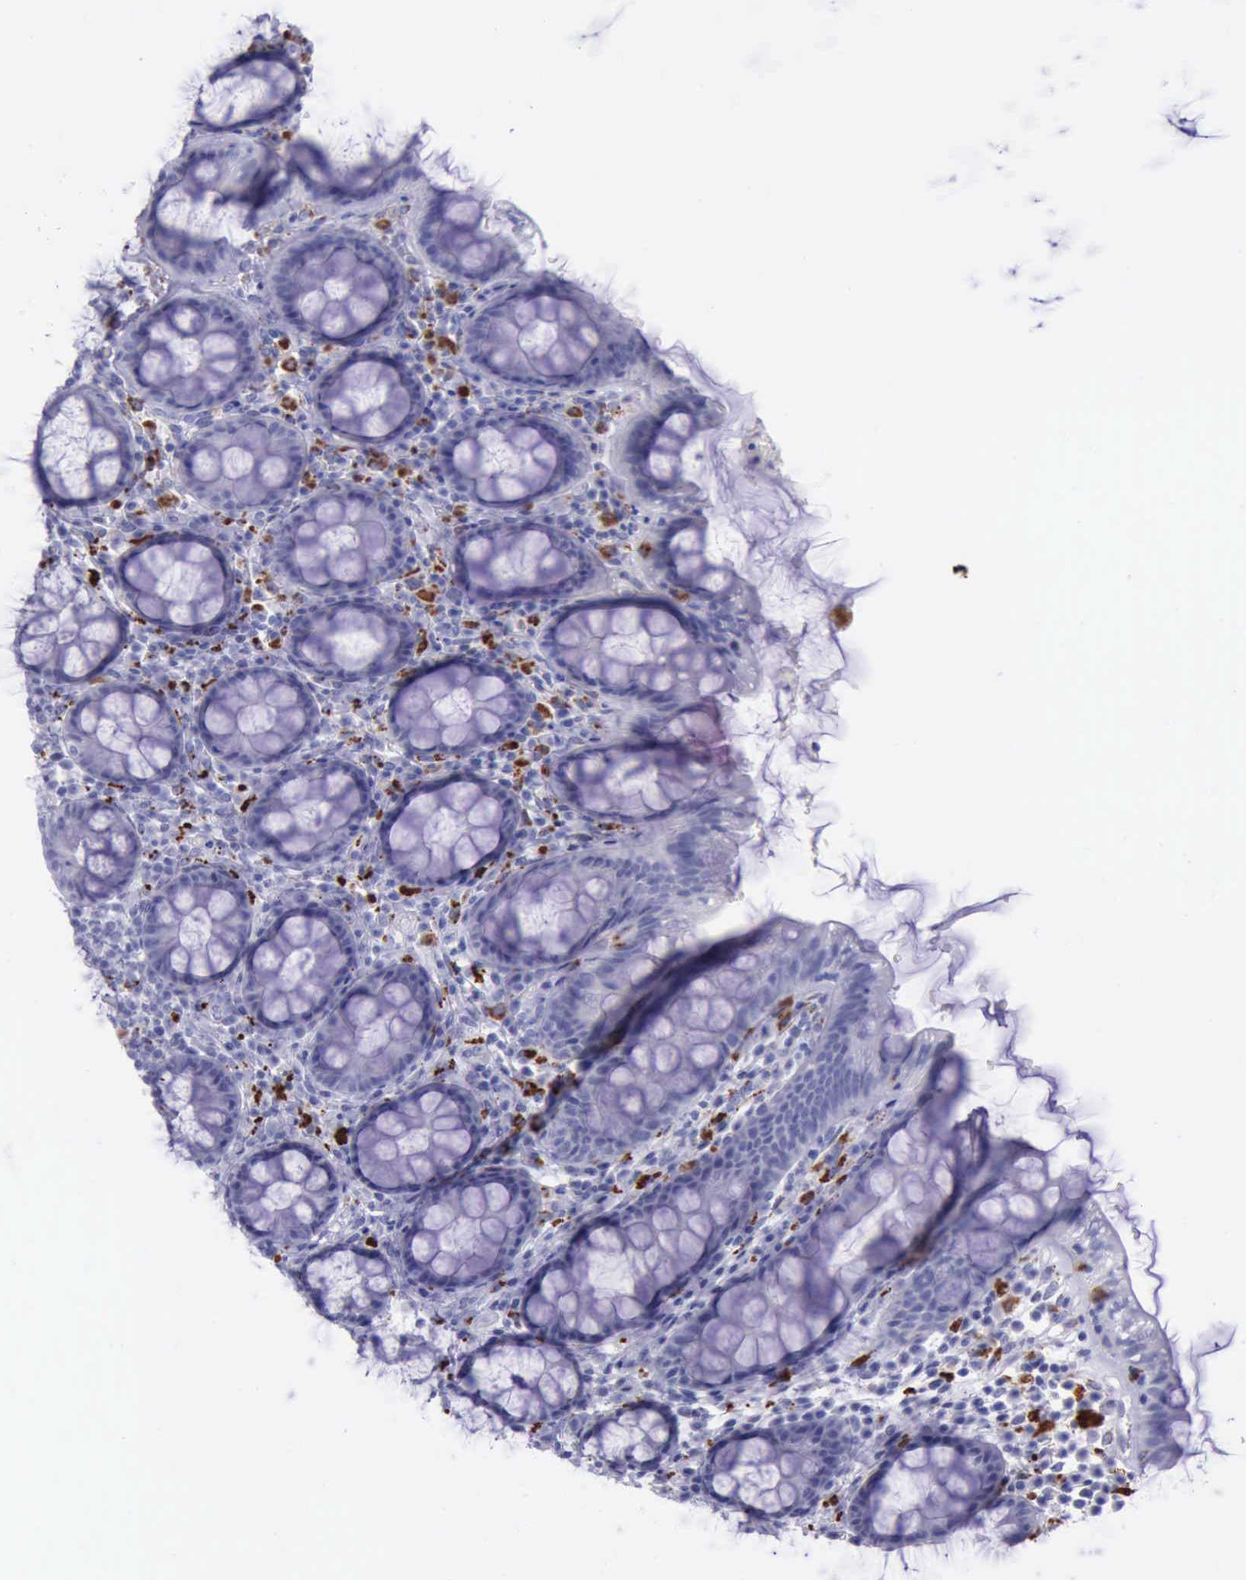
{"staining": {"intensity": "negative", "quantity": "none", "location": "none"}, "tissue": "rectum", "cell_type": "Glandular cells", "image_type": "normal", "snomed": [{"axis": "morphology", "description": "Normal tissue, NOS"}, {"axis": "topography", "description": "Rectum"}], "caption": "The micrograph exhibits no staining of glandular cells in unremarkable rectum.", "gene": "GLA", "patient": {"sex": "male", "age": 92}}